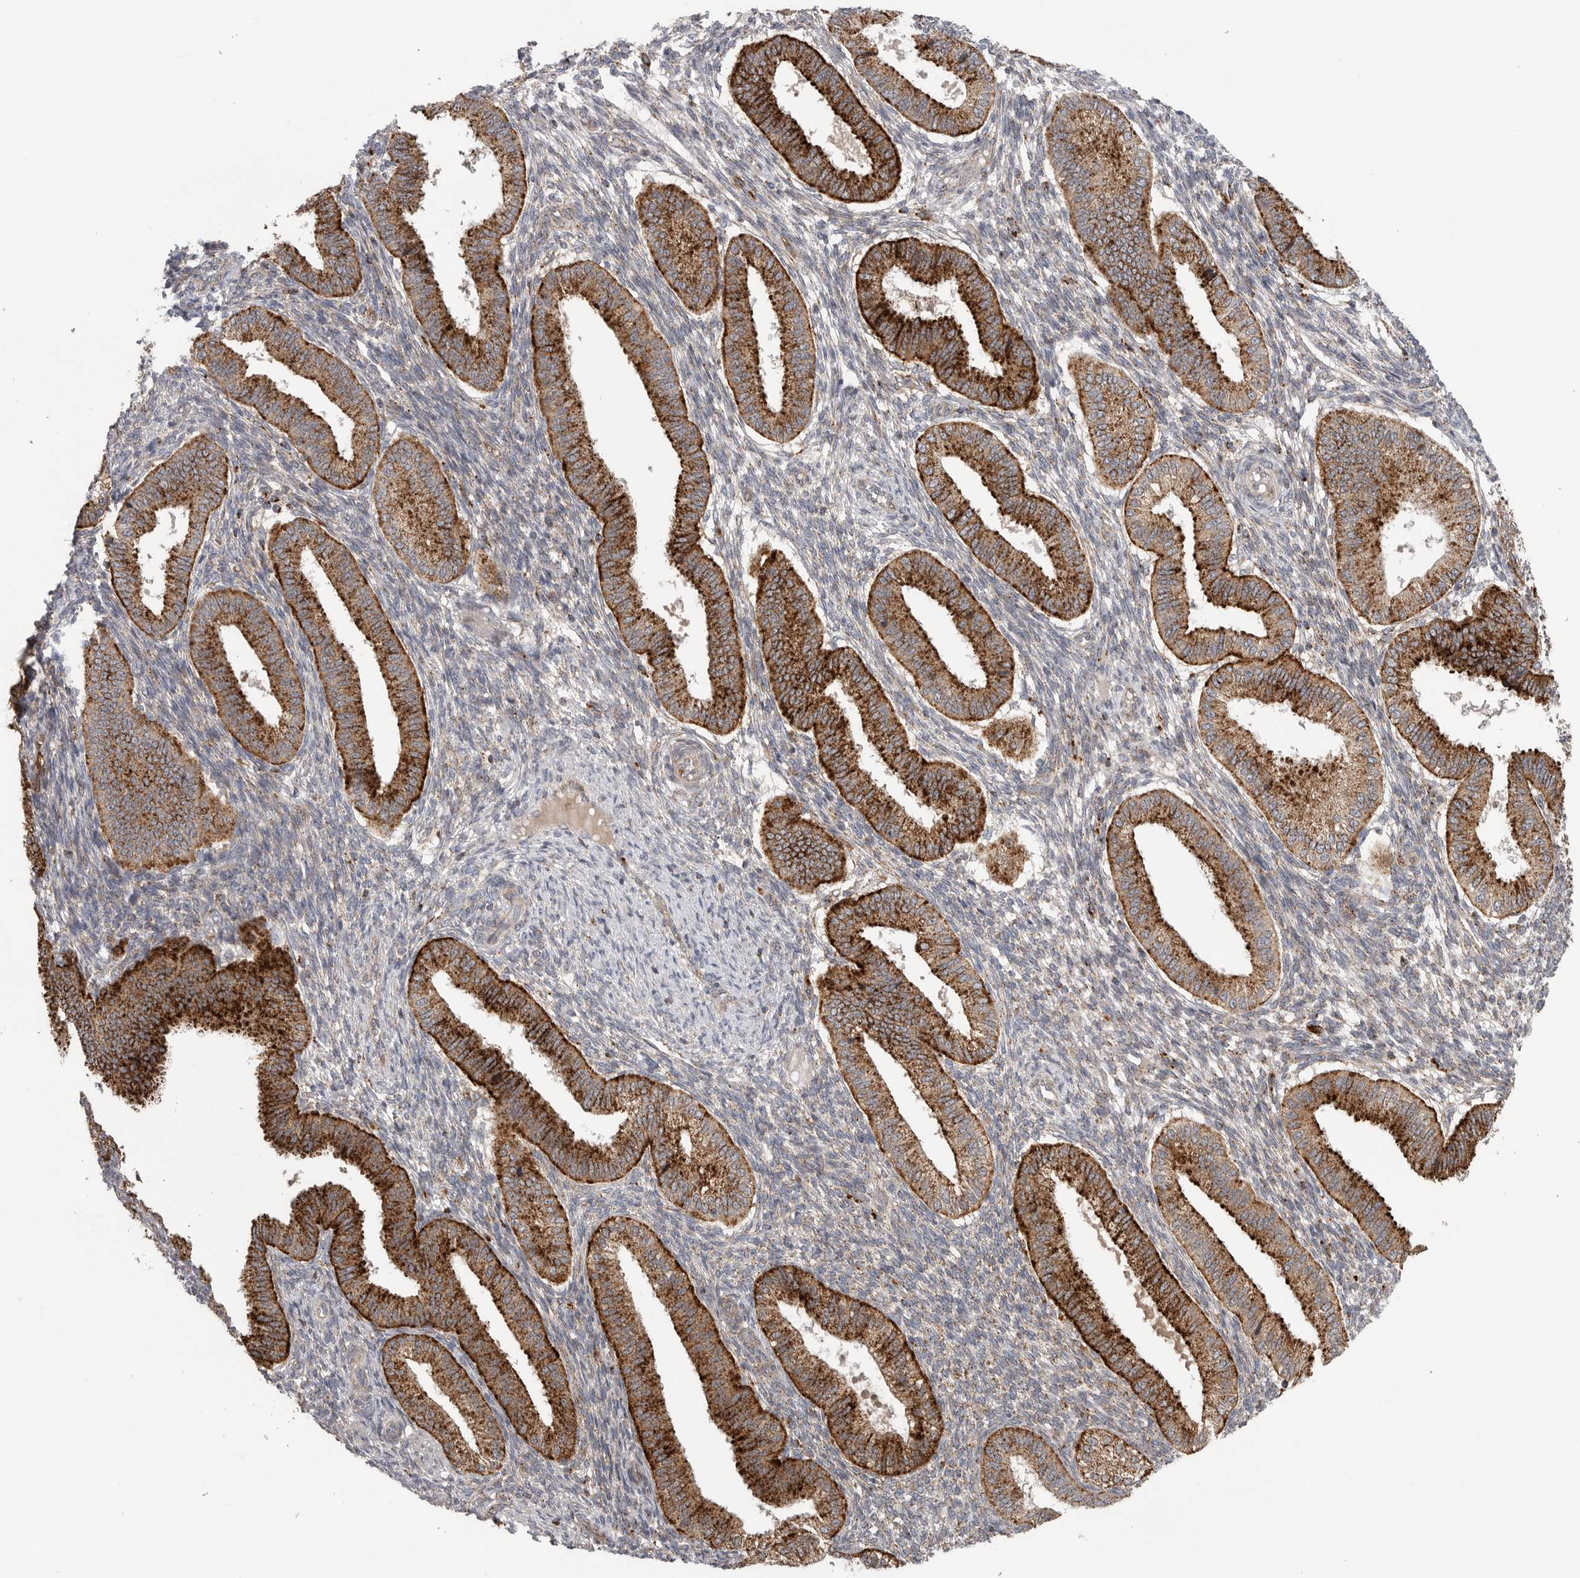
{"staining": {"intensity": "moderate", "quantity": "25%-75%", "location": "cytoplasmic/membranous"}, "tissue": "endometrium", "cell_type": "Cells in endometrial stroma", "image_type": "normal", "snomed": [{"axis": "morphology", "description": "Normal tissue, NOS"}, {"axis": "topography", "description": "Endometrium"}], "caption": "DAB immunohistochemical staining of benign human endometrium demonstrates moderate cytoplasmic/membranous protein staining in about 25%-75% of cells in endometrial stroma.", "gene": "GALNS", "patient": {"sex": "female", "age": 39}}